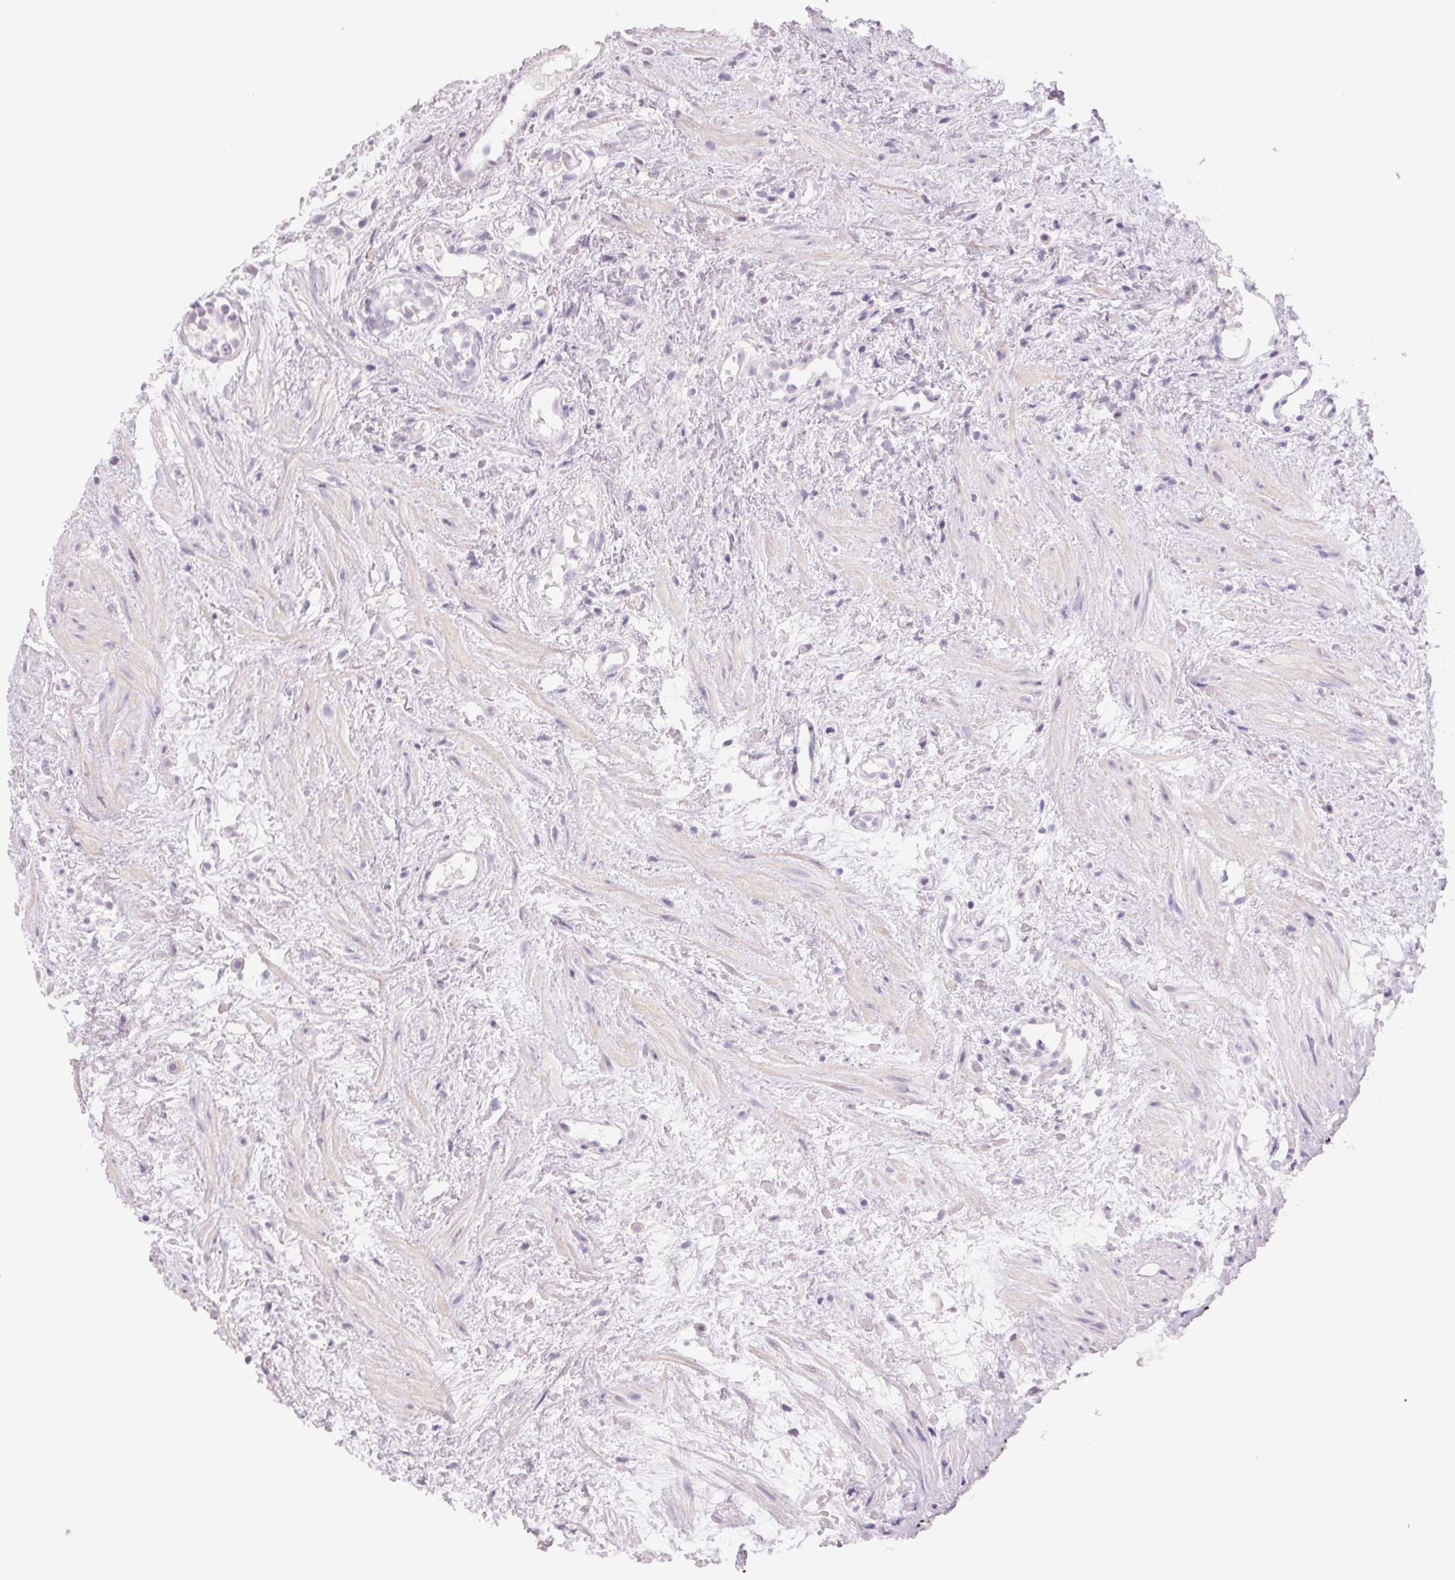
{"staining": {"intensity": "negative", "quantity": "none", "location": "none"}, "tissue": "prostate cancer", "cell_type": "Tumor cells", "image_type": "cancer", "snomed": [{"axis": "morphology", "description": "Adenocarcinoma, High grade"}, {"axis": "topography", "description": "Prostate"}], "caption": "High power microscopy micrograph of an immunohistochemistry image of high-grade adenocarcinoma (prostate), revealing no significant expression in tumor cells.", "gene": "BPIFB2", "patient": {"sex": "male", "age": 85}}